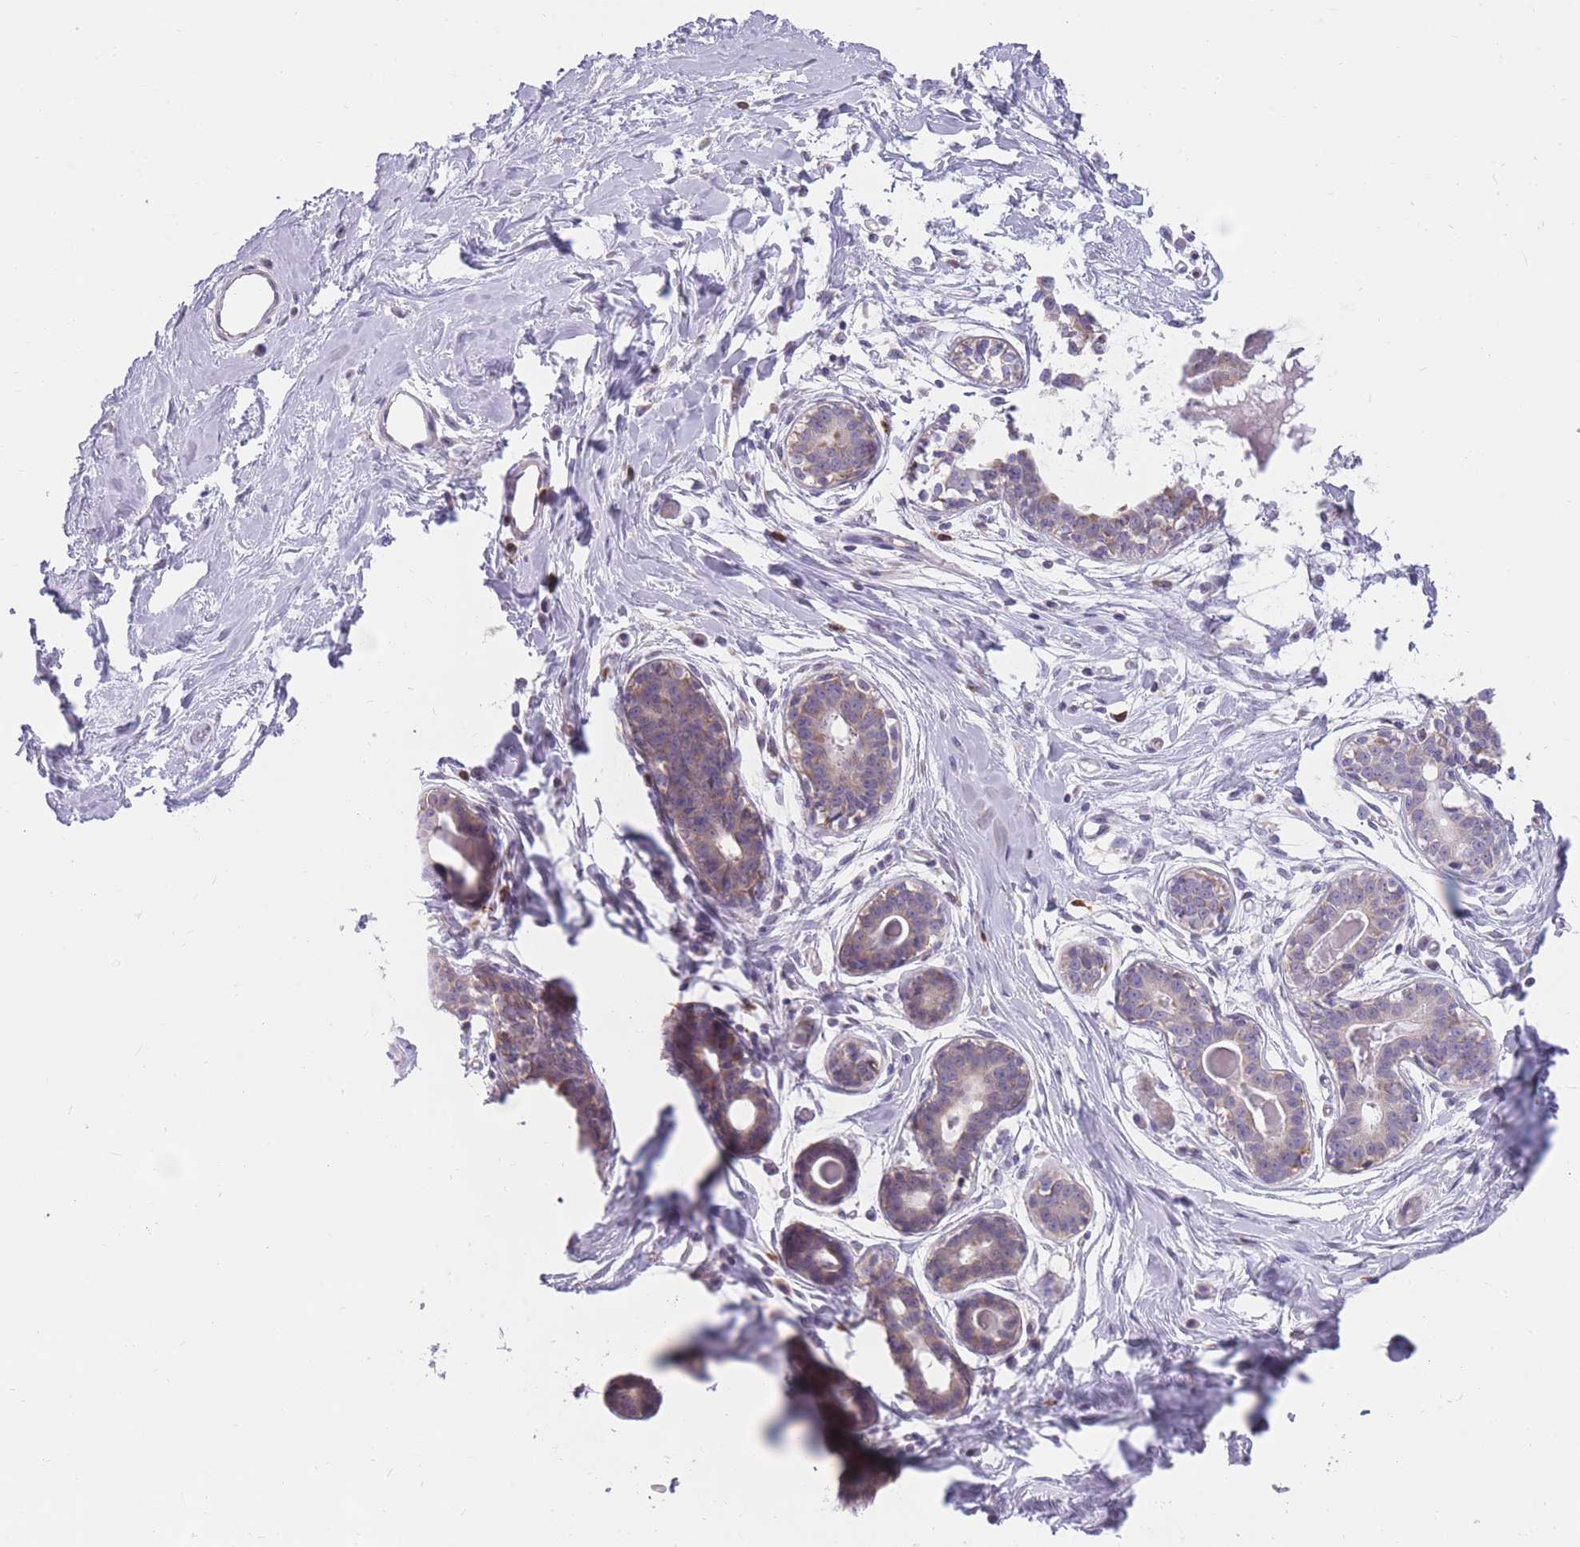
{"staining": {"intensity": "negative", "quantity": "none", "location": "none"}, "tissue": "breast", "cell_type": "Adipocytes", "image_type": "normal", "snomed": [{"axis": "morphology", "description": "Normal tissue, NOS"}, {"axis": "topography", "description": "Breast"}], "caption": "Adipocytes are negative for protein expression in benign human breast. (Stains: DAB immunohistochemistry (IHC) with hematoxylin counter stain, Microscopy: brightfield microscopy at high magnification).", "gene": "ZNF662", "patient": {"sex": "female", "age": 45}}